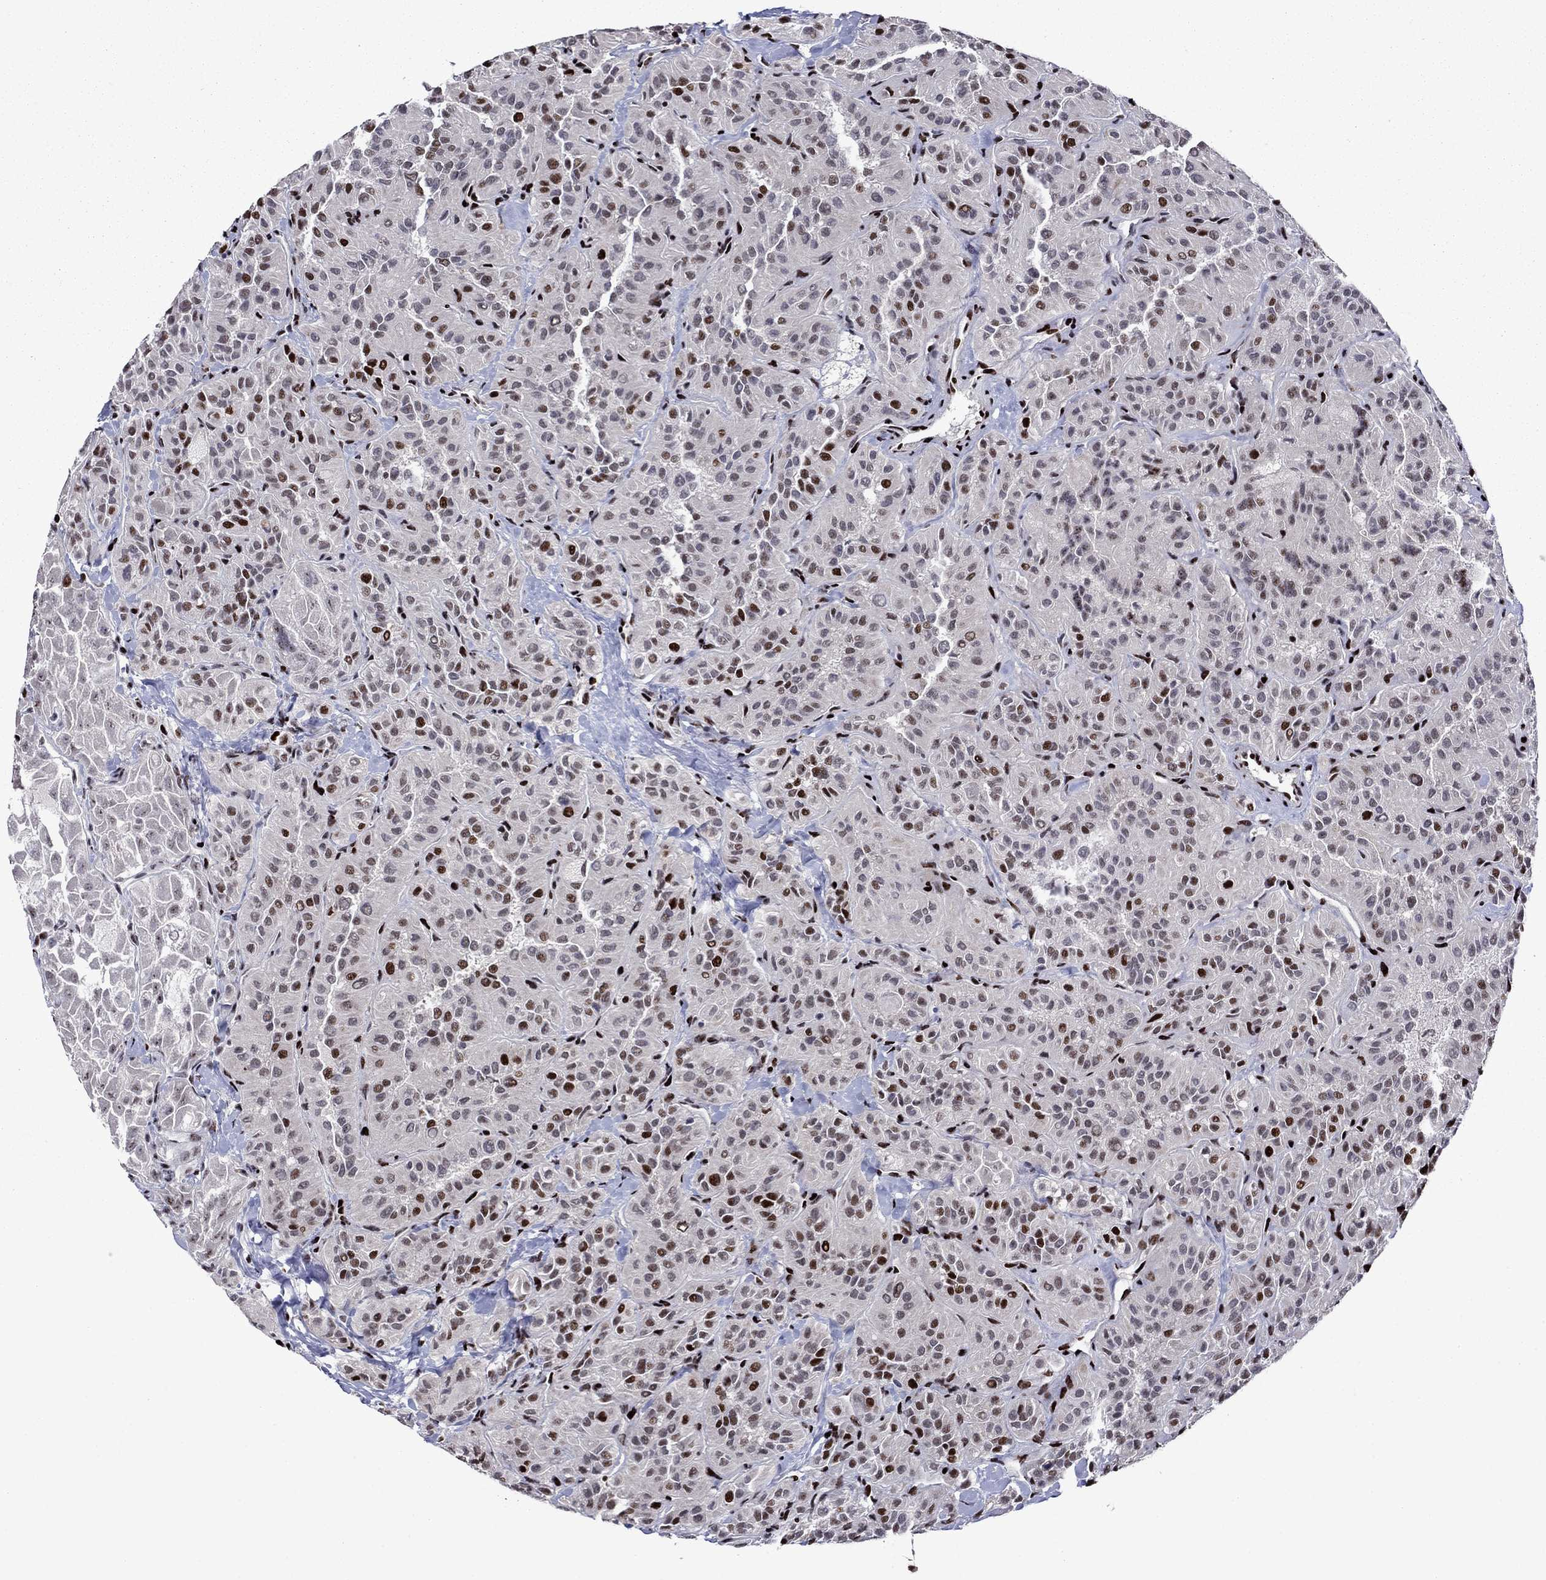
{"staining": {"intensity": "strong", "quantity": "<25%", "location": "nuclear"}, "tissue": "thyroid cancer", "cell_type": "Tumor cells", "image_type": "cancer", "snomed": [{"axis": "morphology", "description": "Papillary adenocarcinoma, NOS"}, {"axis": "topography", "description": "Thyroid gland"}], "caption": "This image exhibits IHC staining of thyroid cancer (papillary adenocarcinoma), with medium strong nuclear positivity in about <25% of tumor cells.", "gene": "LIMK1", "patient": {"sex": "female", "age": 45}}